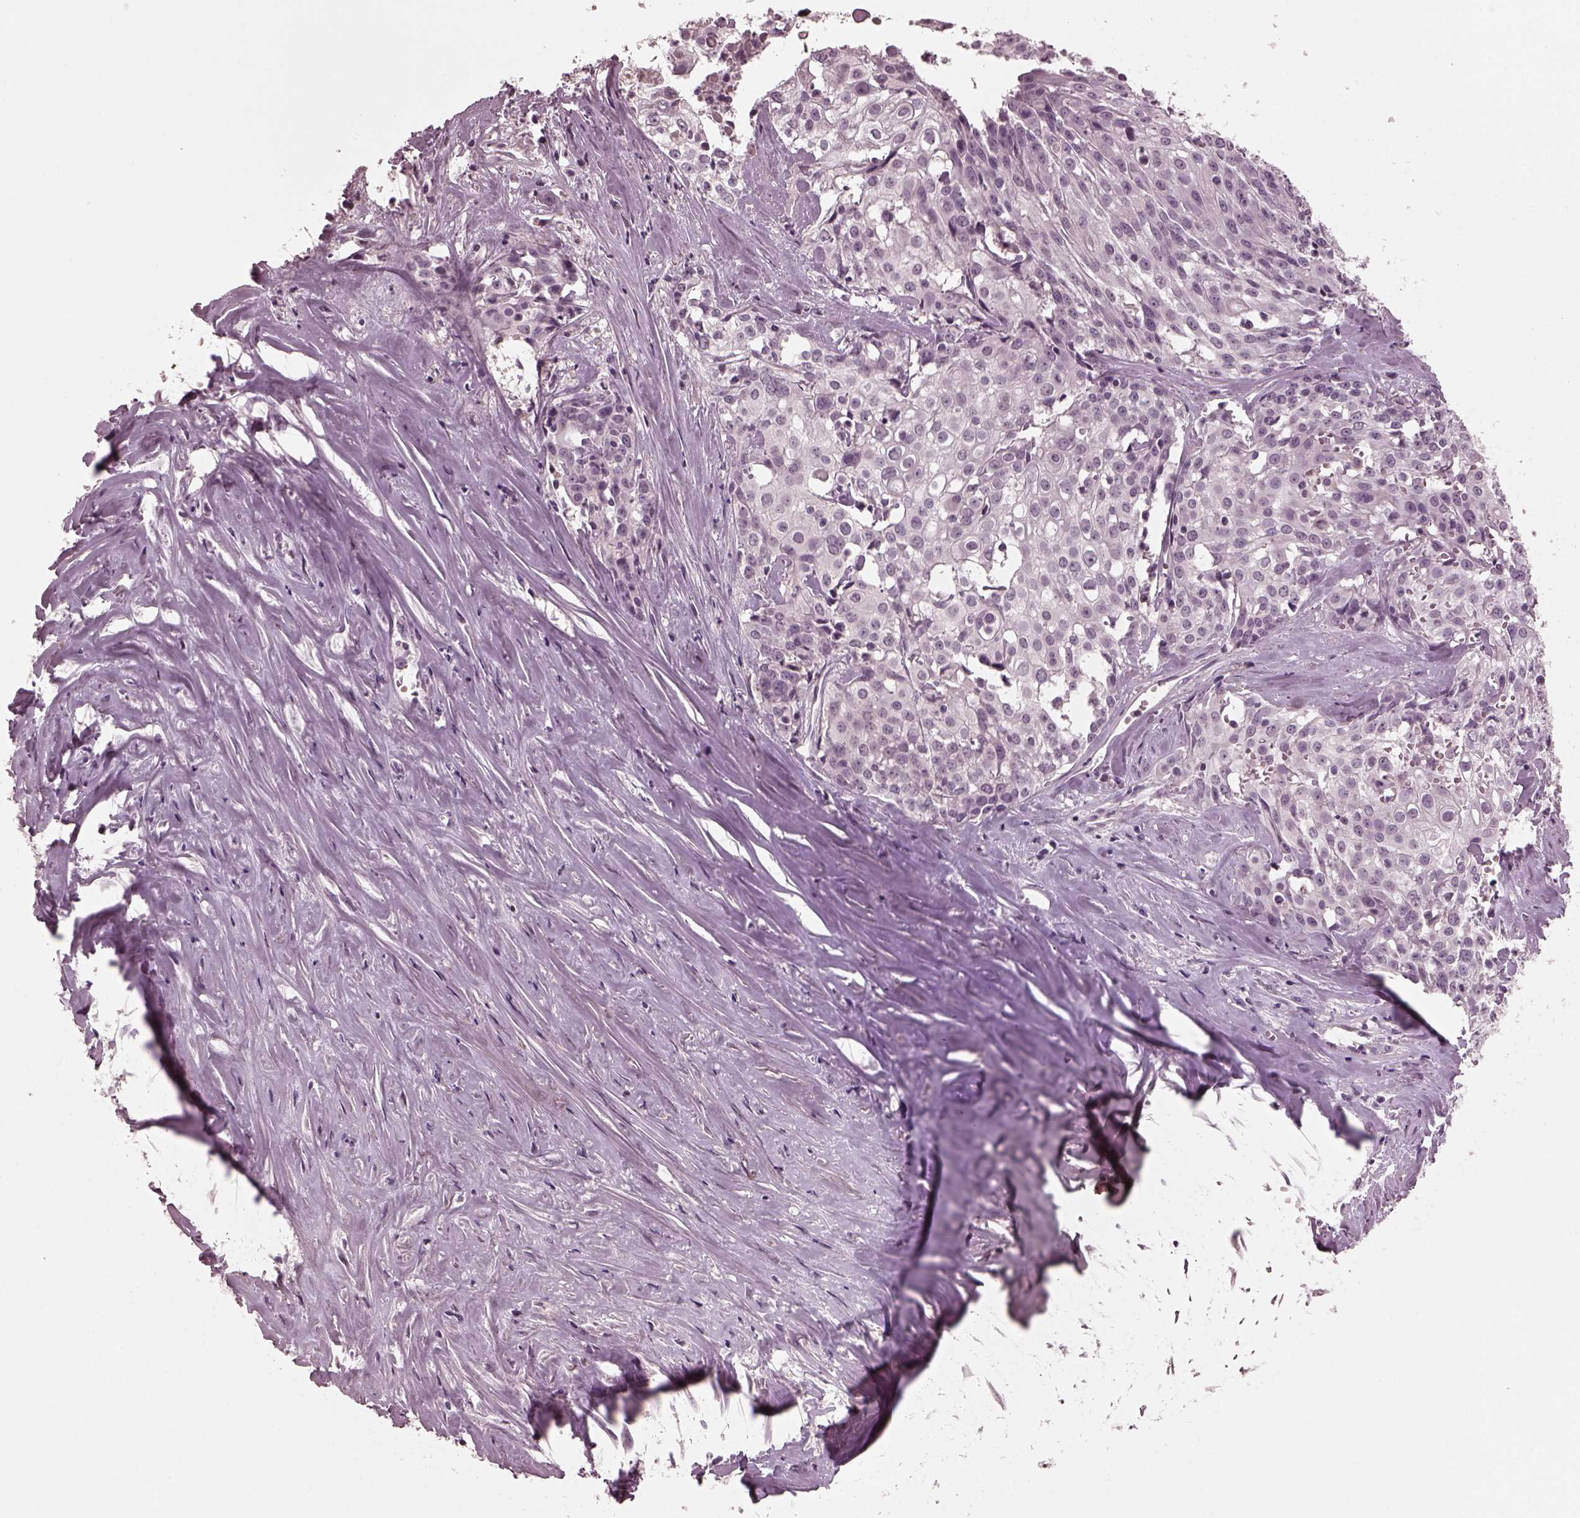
{"staining": {"intensity": "negative", "quantity": "none", "location": "none"}, "tissue": "cervical cancer", "cell_type": "Tumor cells", "image_type": "cancer", "snomed": [{"axis": "morphology", "description": "Squamous cell carcinoma, NOS"}, {"axis": "topography", "description": "Cervix"}], "caption": "Immunohistochemistry (IHC) of cervical squamous cell carcinoma exhibits no positivity in tumor cells.", "gene": "RCVRN", "patient": {"sex": "female", "age": 39}}